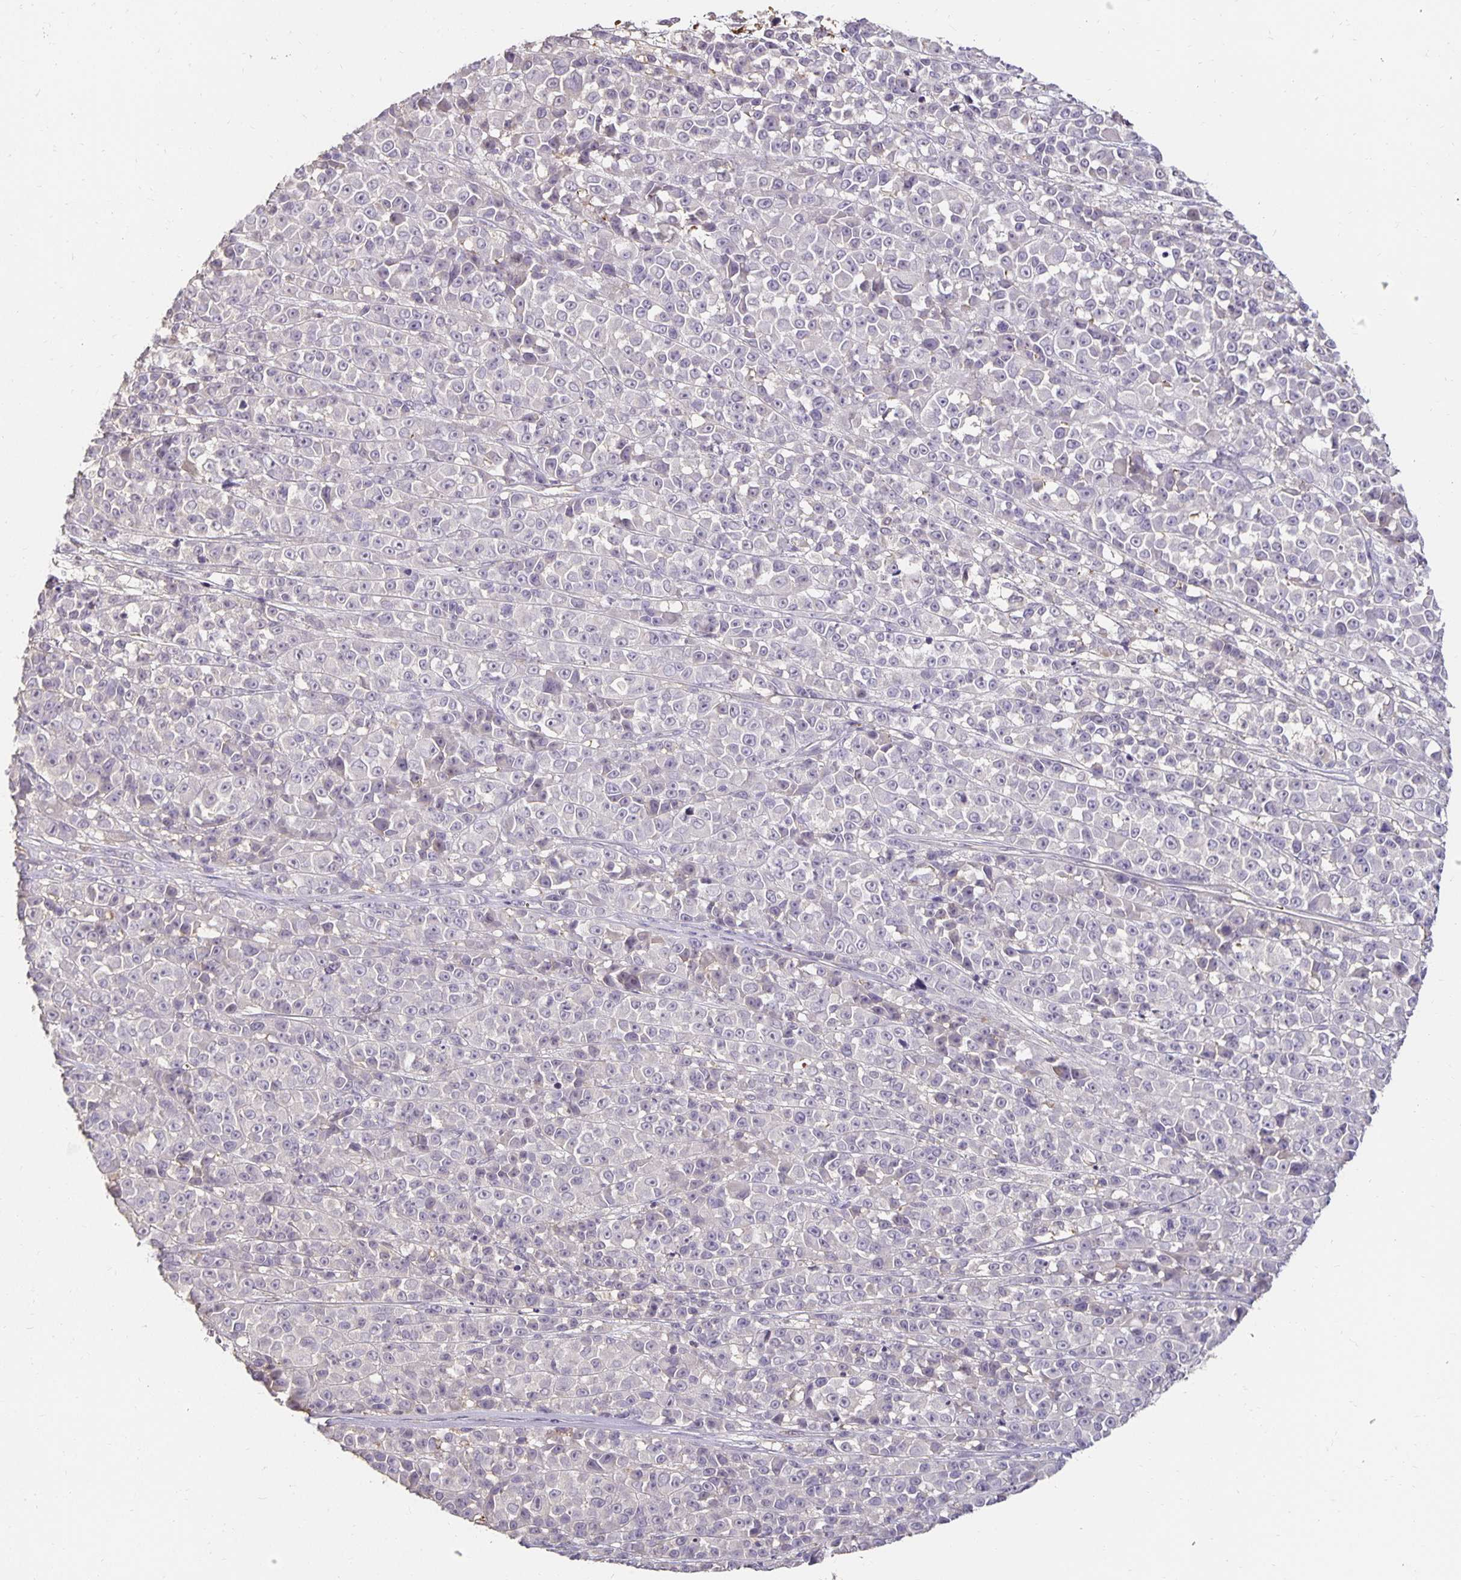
{"staining": {"intensity": "negative", "quantity": "none", "location": "none"}, "tissue": "melanoma", "cell_type": "Tumor cells", "image_type": "cancer", "snomed": [{"axis": "morphology", "description": "Malignant melanoma, NOS"}, {"axis": "topography", "description": "Skin"}, {"axis": "topography", "description": "Skin of back"}], "caption": "DAB immunohistochemical staining of human malignant melanoma exhibits no significant expression in tumor cells.", "gene": "CST6", "patient": {"sex": "male", "age": 91}}